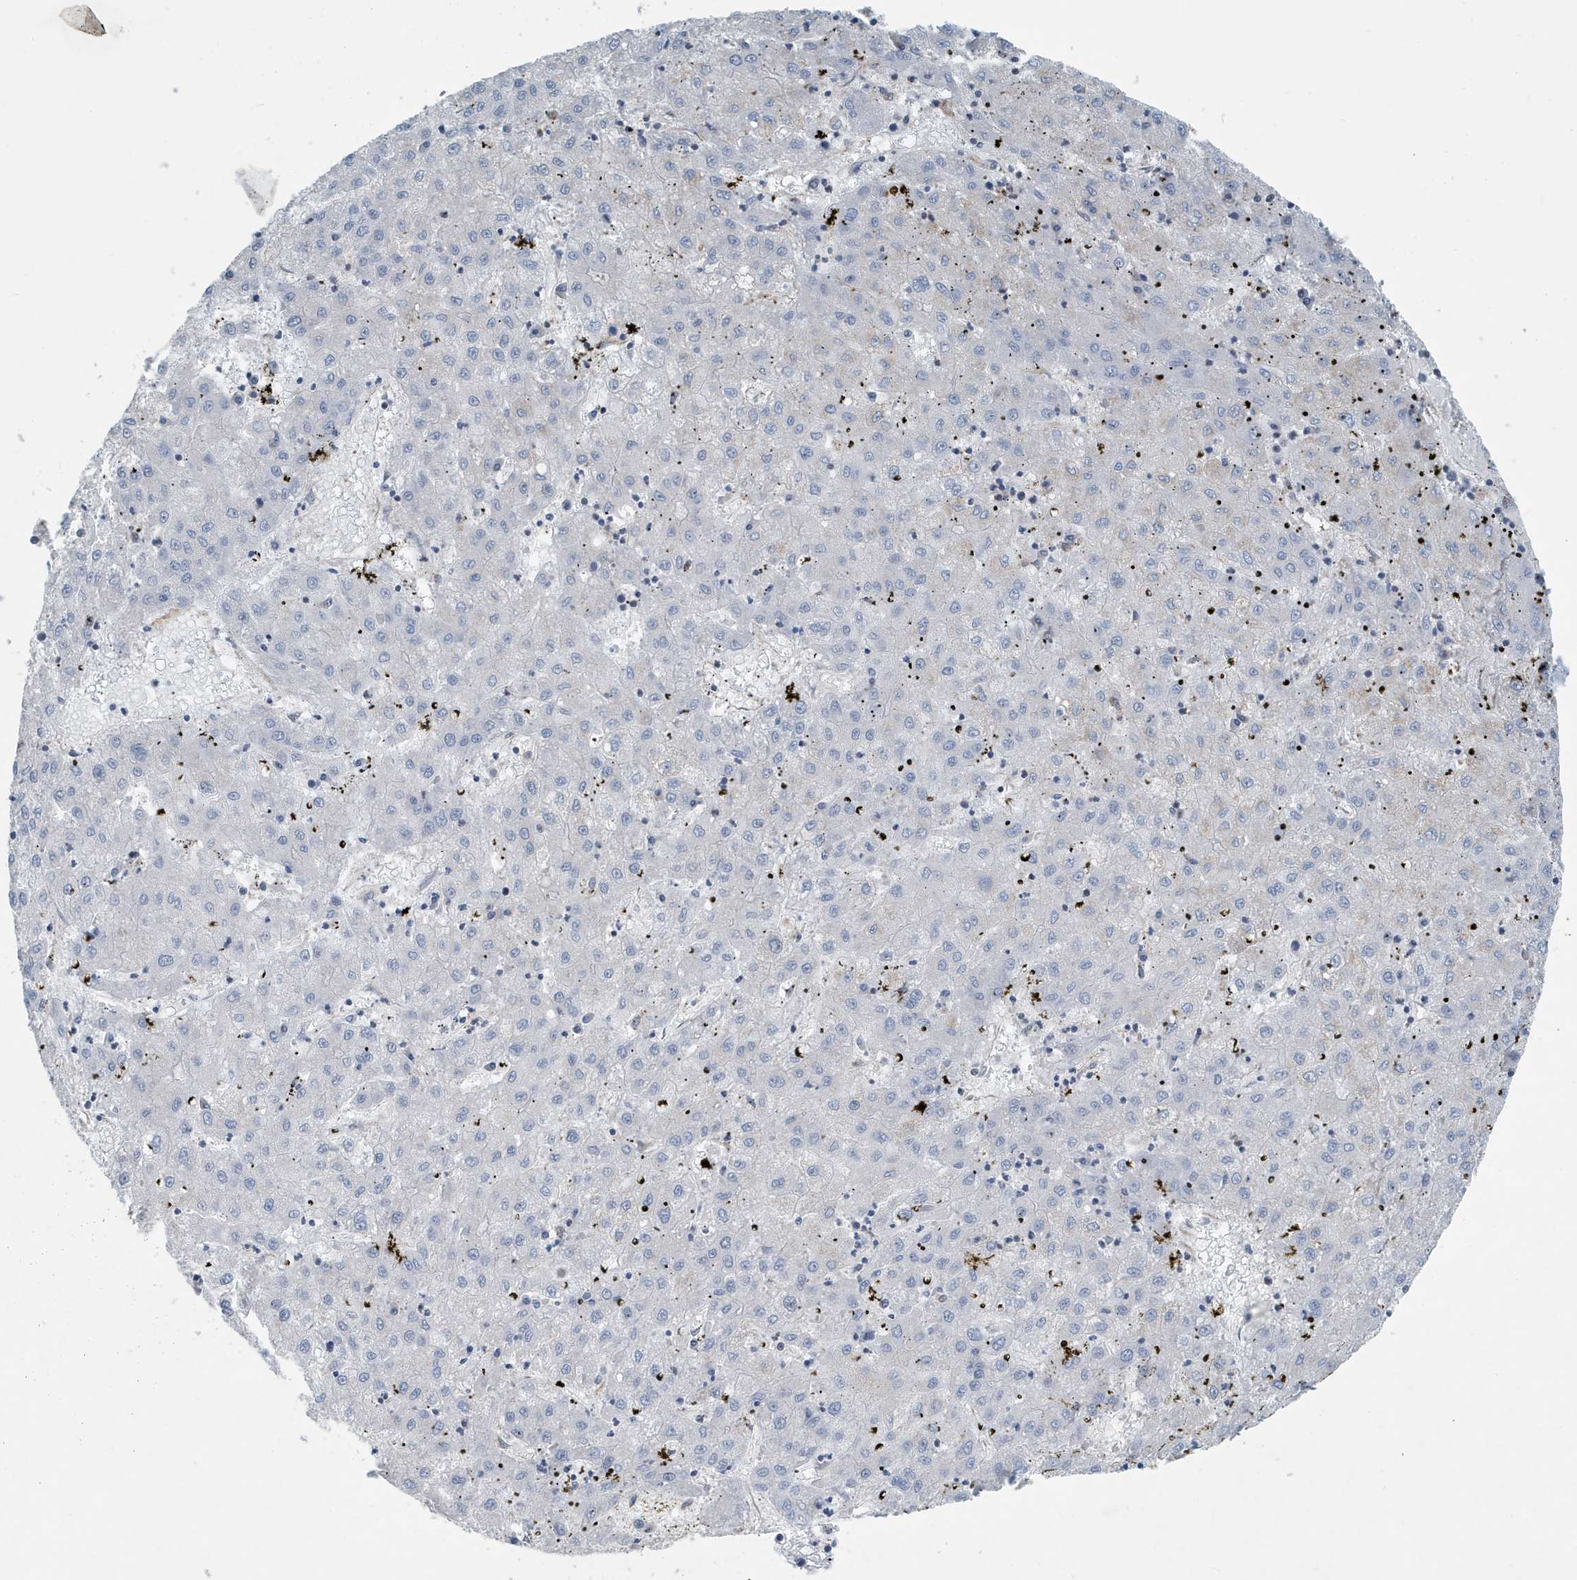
{"staining": {"intensity": "negative", "quantity": "none", "location": "none"}, "tissue": "liver cancer", "cell_type": "Tumor cells", "image_type": "cancer", "snomed": [{"axis": "morphology", "description": "Carcinoma, Hepatocellular, NOS"}, {"axis": "topography", "description": "Liver"}], "caption": "There is no significant expression in tumor cells of liver cancer. The staining is performed using DAB (3,3'-diaminobenzidine) brown chromogen with nuclei counter-stained in using hematoxylin.", "gene": "PPM1M", "patient": {"sex": "male", "age": 72}}